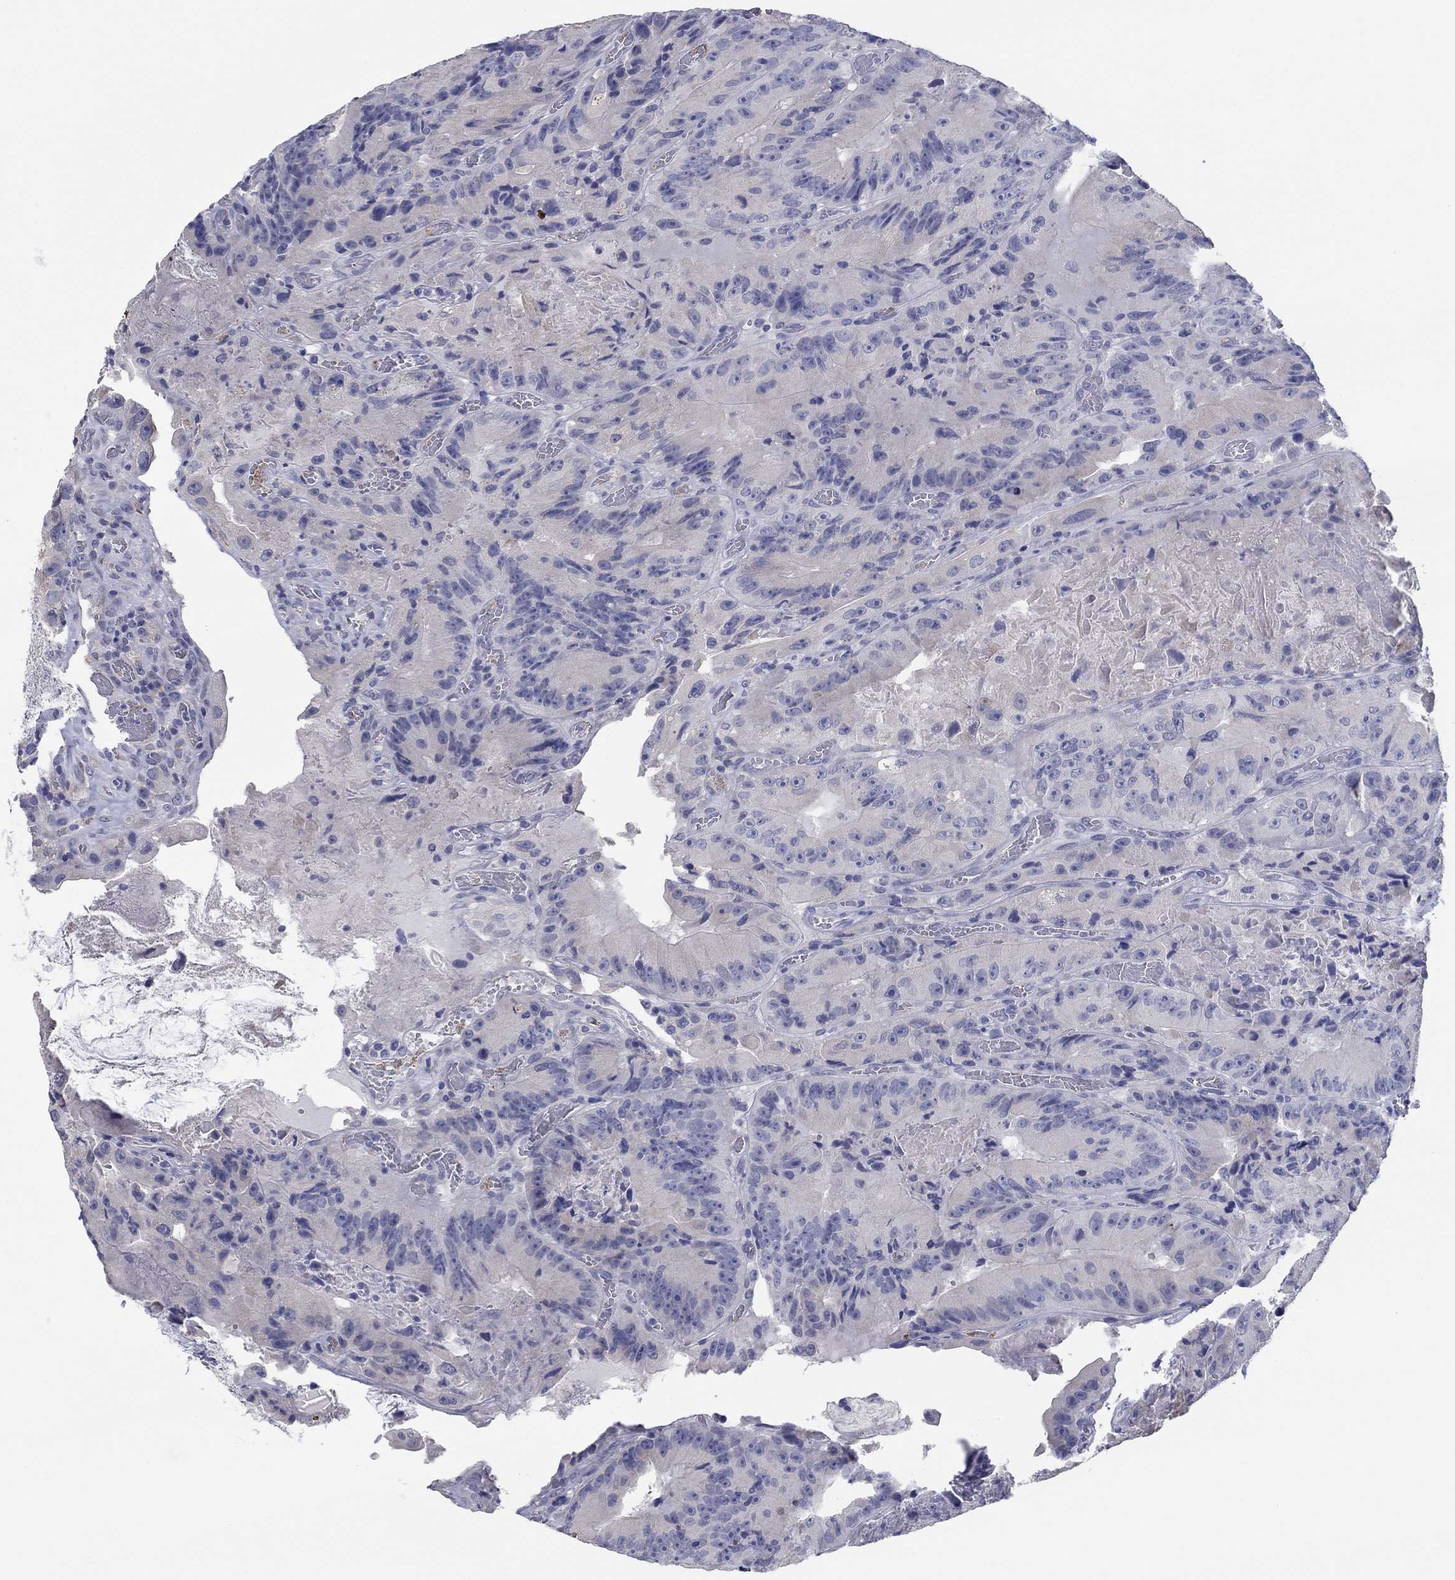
{"staining": {"intensity": "negative", "quantity": "none", "location": "none"}, "tissue": "colorectal cancer", "cell_type": "Tumor cells", "image_type": "cancer", "snomed": [{"axis": "morphology", "description": "Adenocarcinoma, NOS"}, {"axis": "topography", "description": "Colon"}], "caption": "Micrograph shows no protein positivity in tumor cells of adenocarcinoma (colorectal) tissue.", "gene": "LRRC4C", "patient": {"sex": "female", "age": 86}}